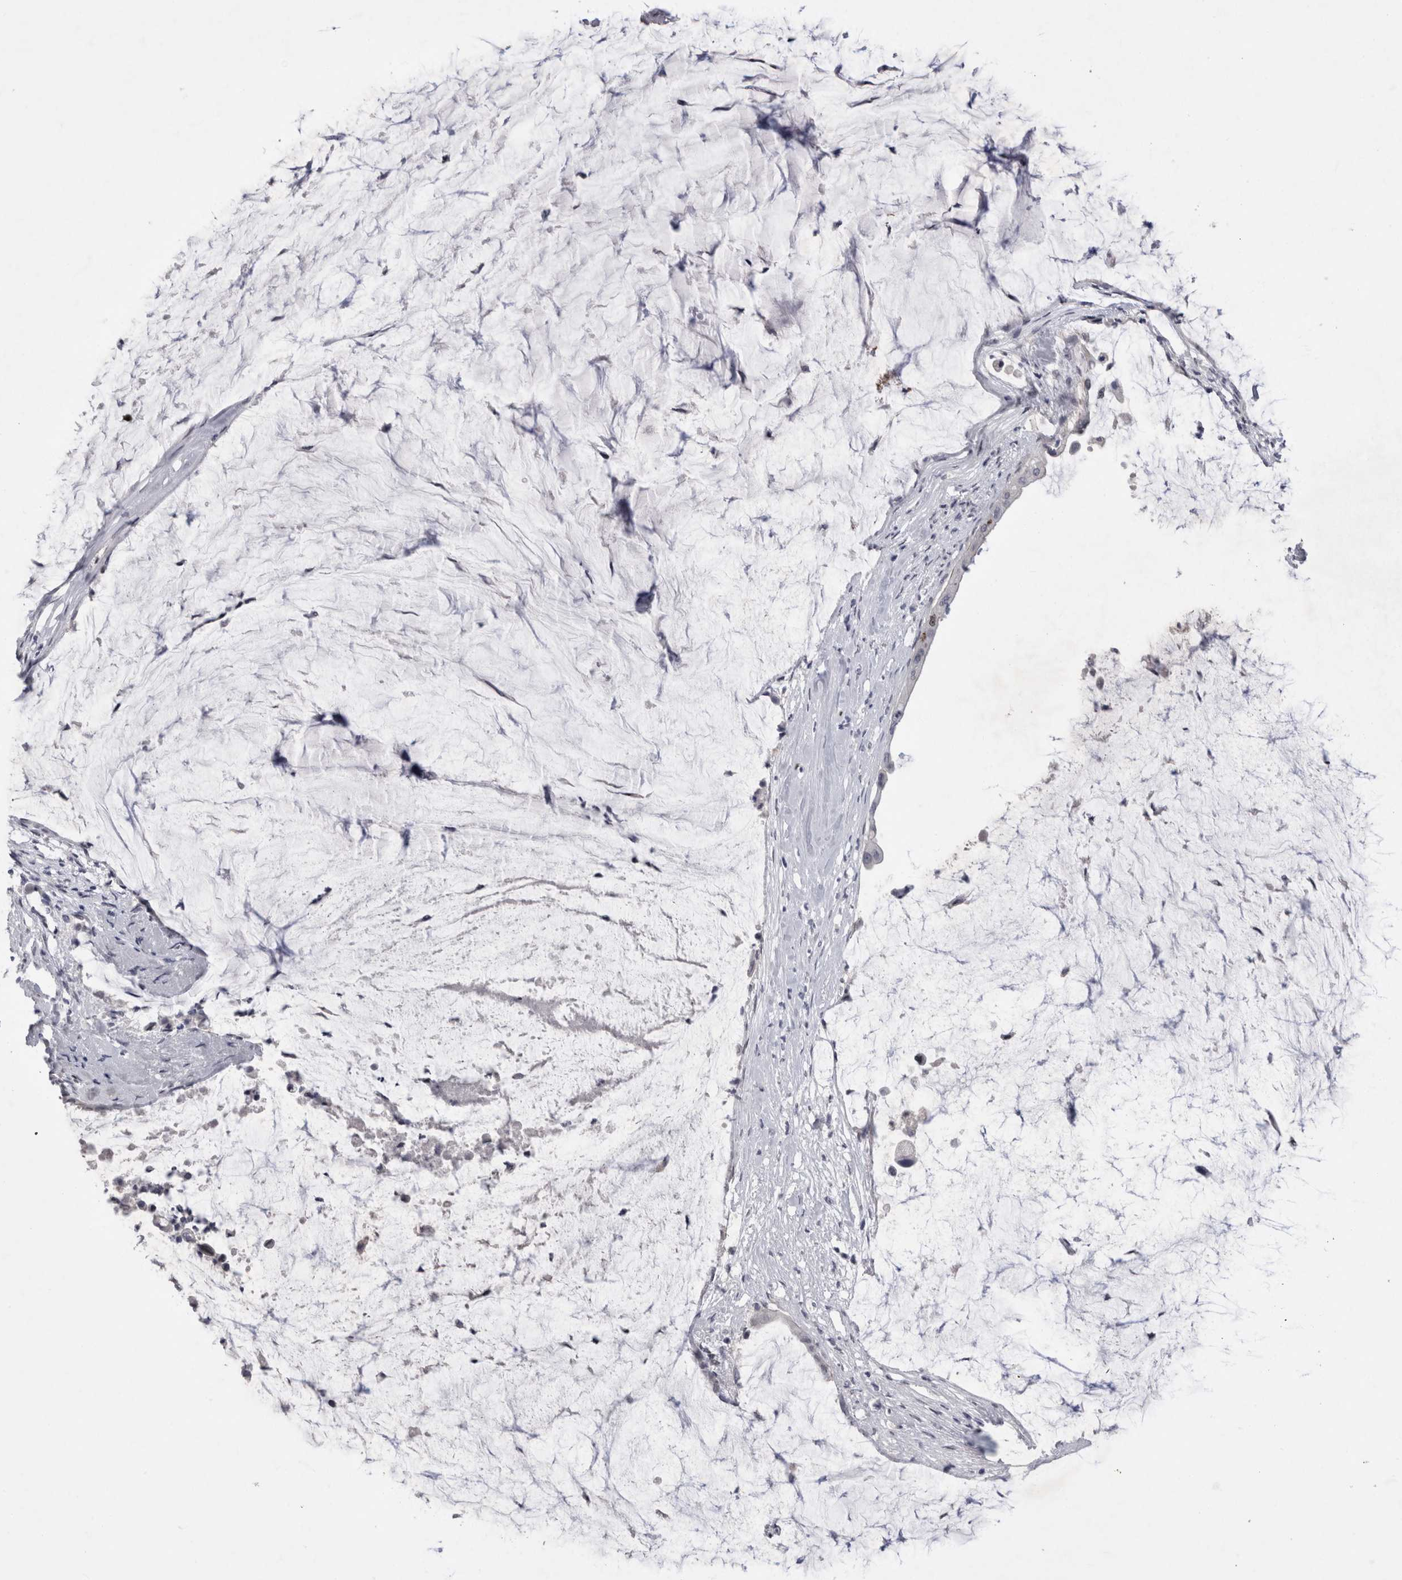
{"staining": {"intensity": "strong", "quantity": "<25%", "location": "nuclear"}, "tissue": "pancreatic cancer", "cell_type": "Tumor cells", "image_type": "cancer", "snomed": [{"axis": "morphology", "description": "Adenocarcinoma, NOS"}, {"axis": "topography", "description": "Pancreas"}], "caption": "Pancreatic adenocarcinoma was stained to show a protein in brown. There is medium levels of strong nuclear expression in about <25% of tumor cells.", "gene": "KIF18B", "patient": {"sex": "male", "age": 41}}